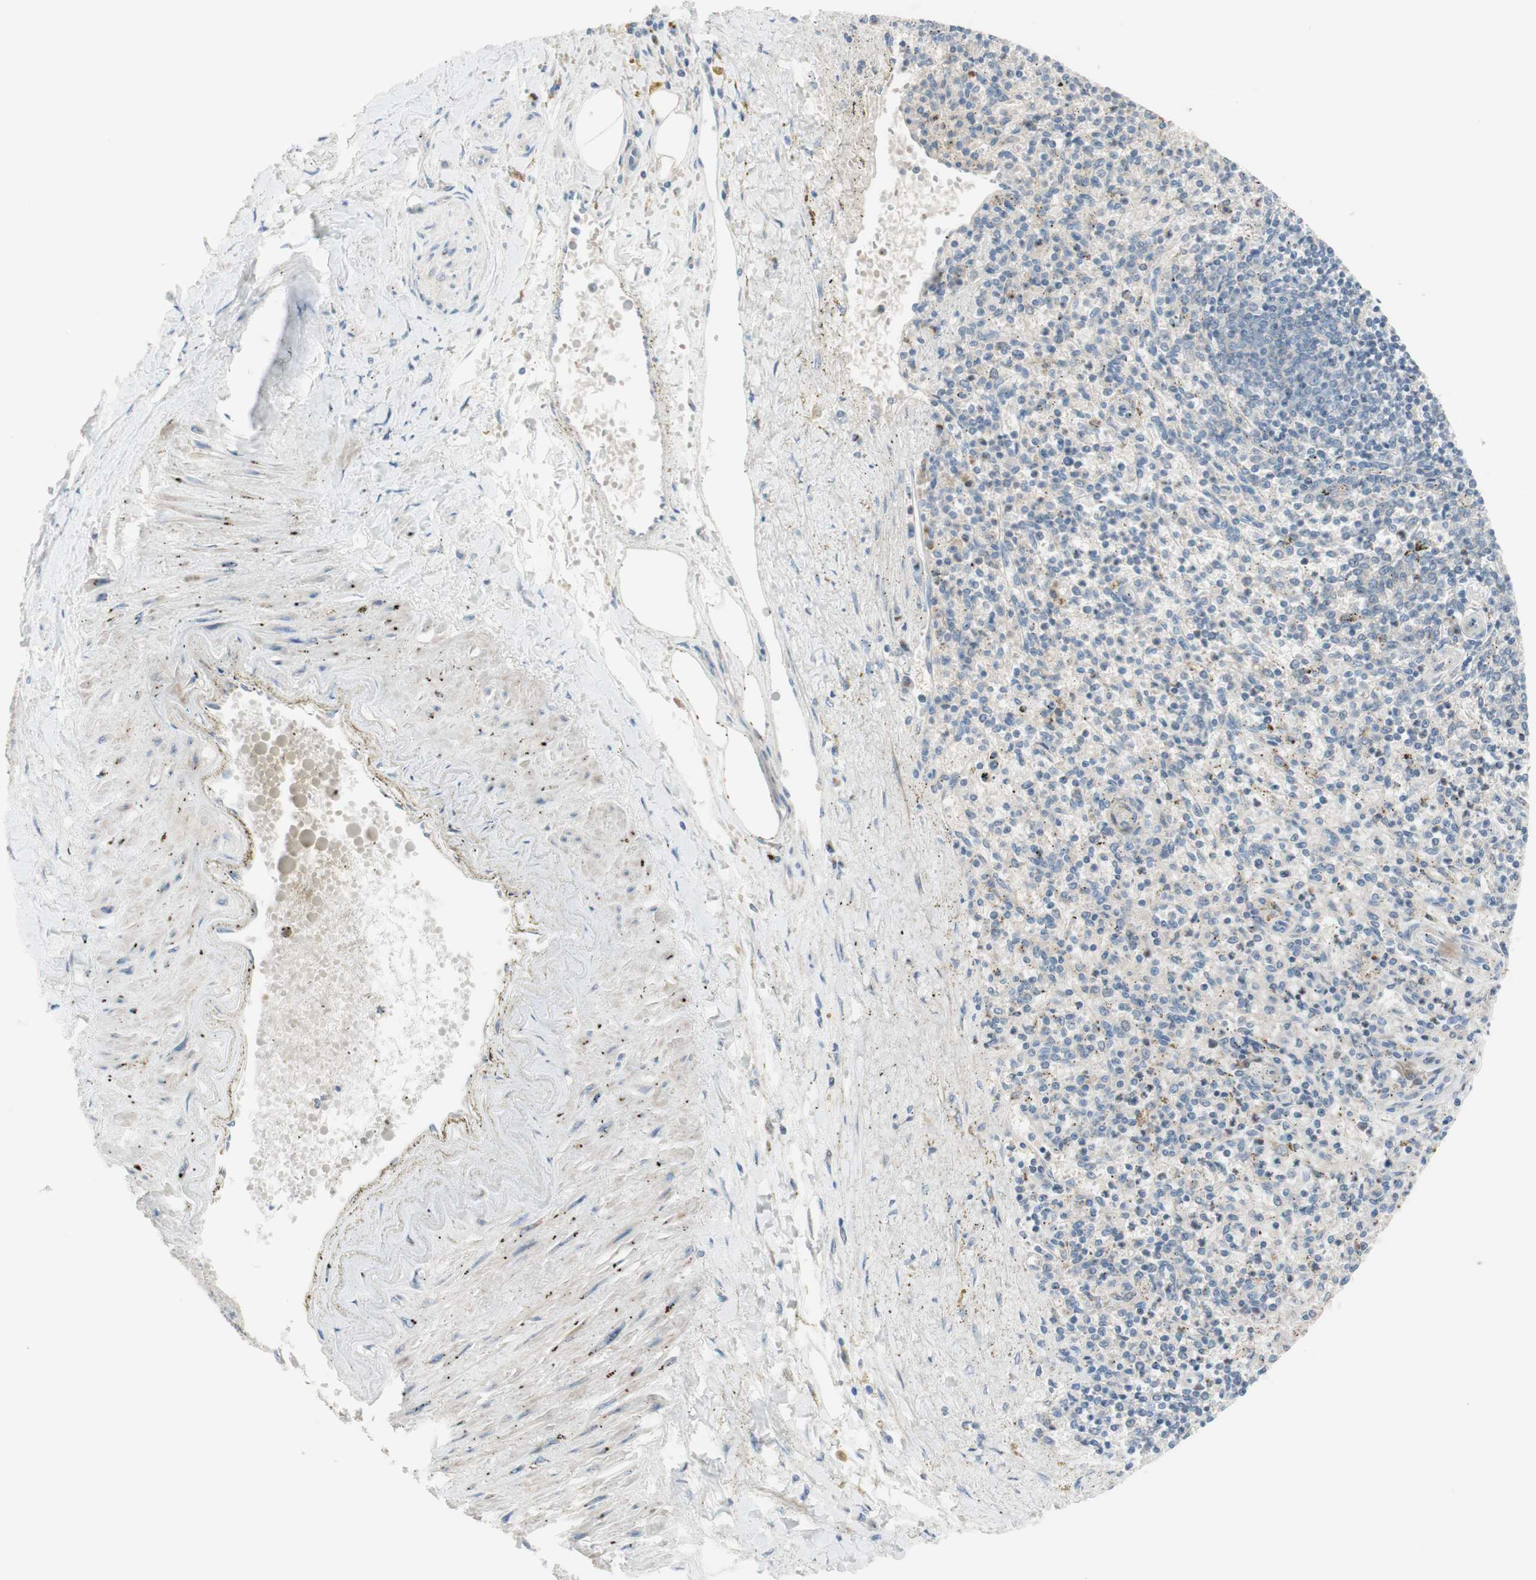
{"staining": {"intensity": "negative", "quantity": "none", "location": "none"}, "tissue": "spleen", "cell_type": "Cells in red pulp", "image_type": "normal", "snomed": [{"axis": "morphology", "description": "Normal tissue, NOS"}, {"axis": "topography", "description": "Spleen"}], "caption": "Human spleen stained for a protein using IHC reveals no expression in cells in red pulp.", "gene": "MANEA", "patient": {"sex": "male", "age": 72}}